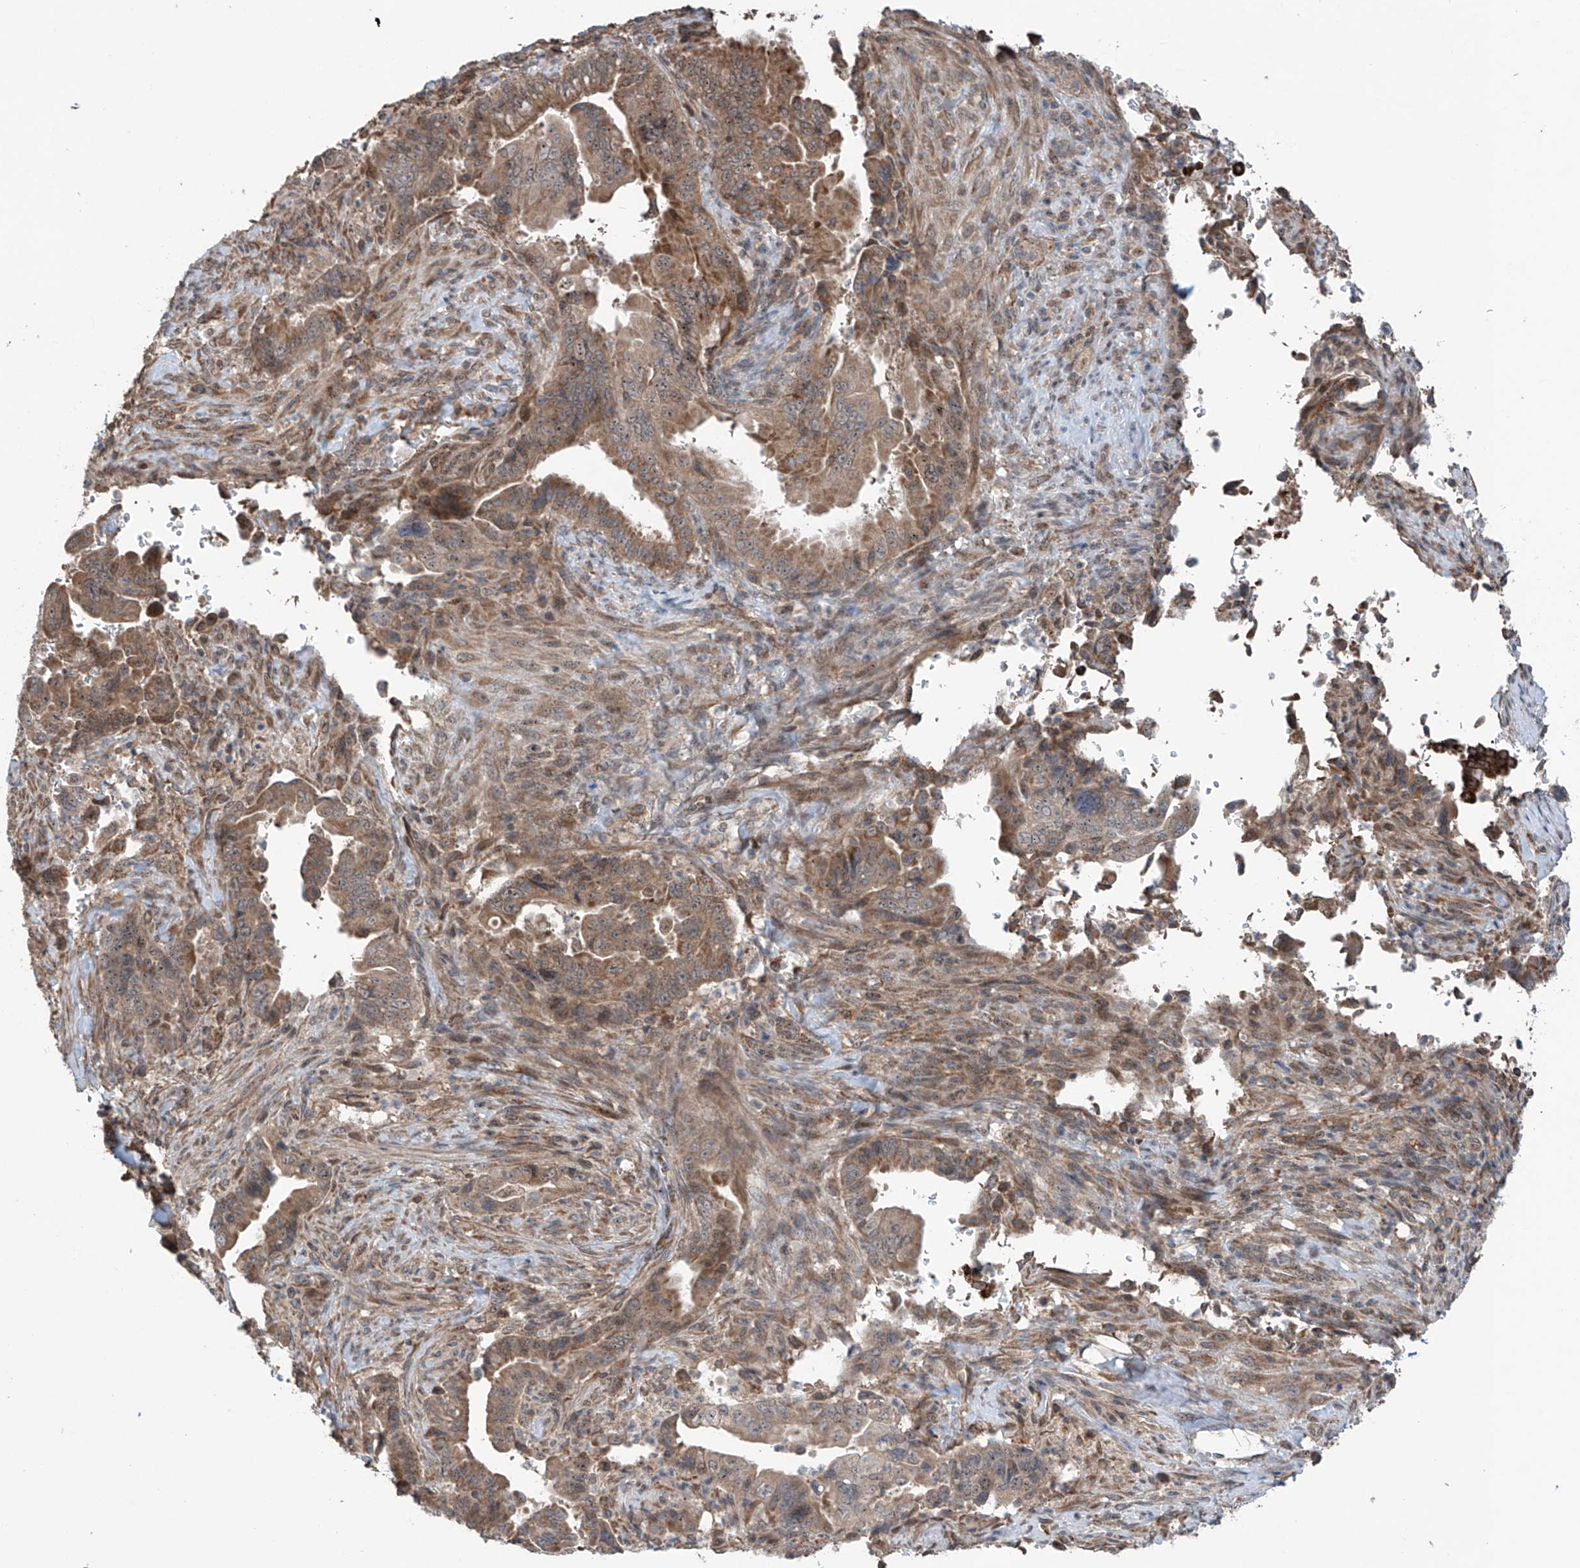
{"staining": {"intensity": "moderate", "quantity": ">75%", "location": "cytoplasmic/membranous"}, "tissue": "pancreatic cancer", "cell_type": "Tumor cells", "image_type": "cancer", "snomed": [{"axis": "morphology", "description": "Adenocarcinoma, NOS"}, {"axis": "topography", "description": "Pancreas"}], "caption": "Tumor cells display moderate cytoplasmic/membranous expression in approximately >75% of cells in pancreatic adenocarcinoma. (Stains: DAB in brown, nuclei in blue, Microscopy: brightfield microscopy at high magnification).", "gene": "SAMD3", "patient": {"sex": "male", "age": 70}}